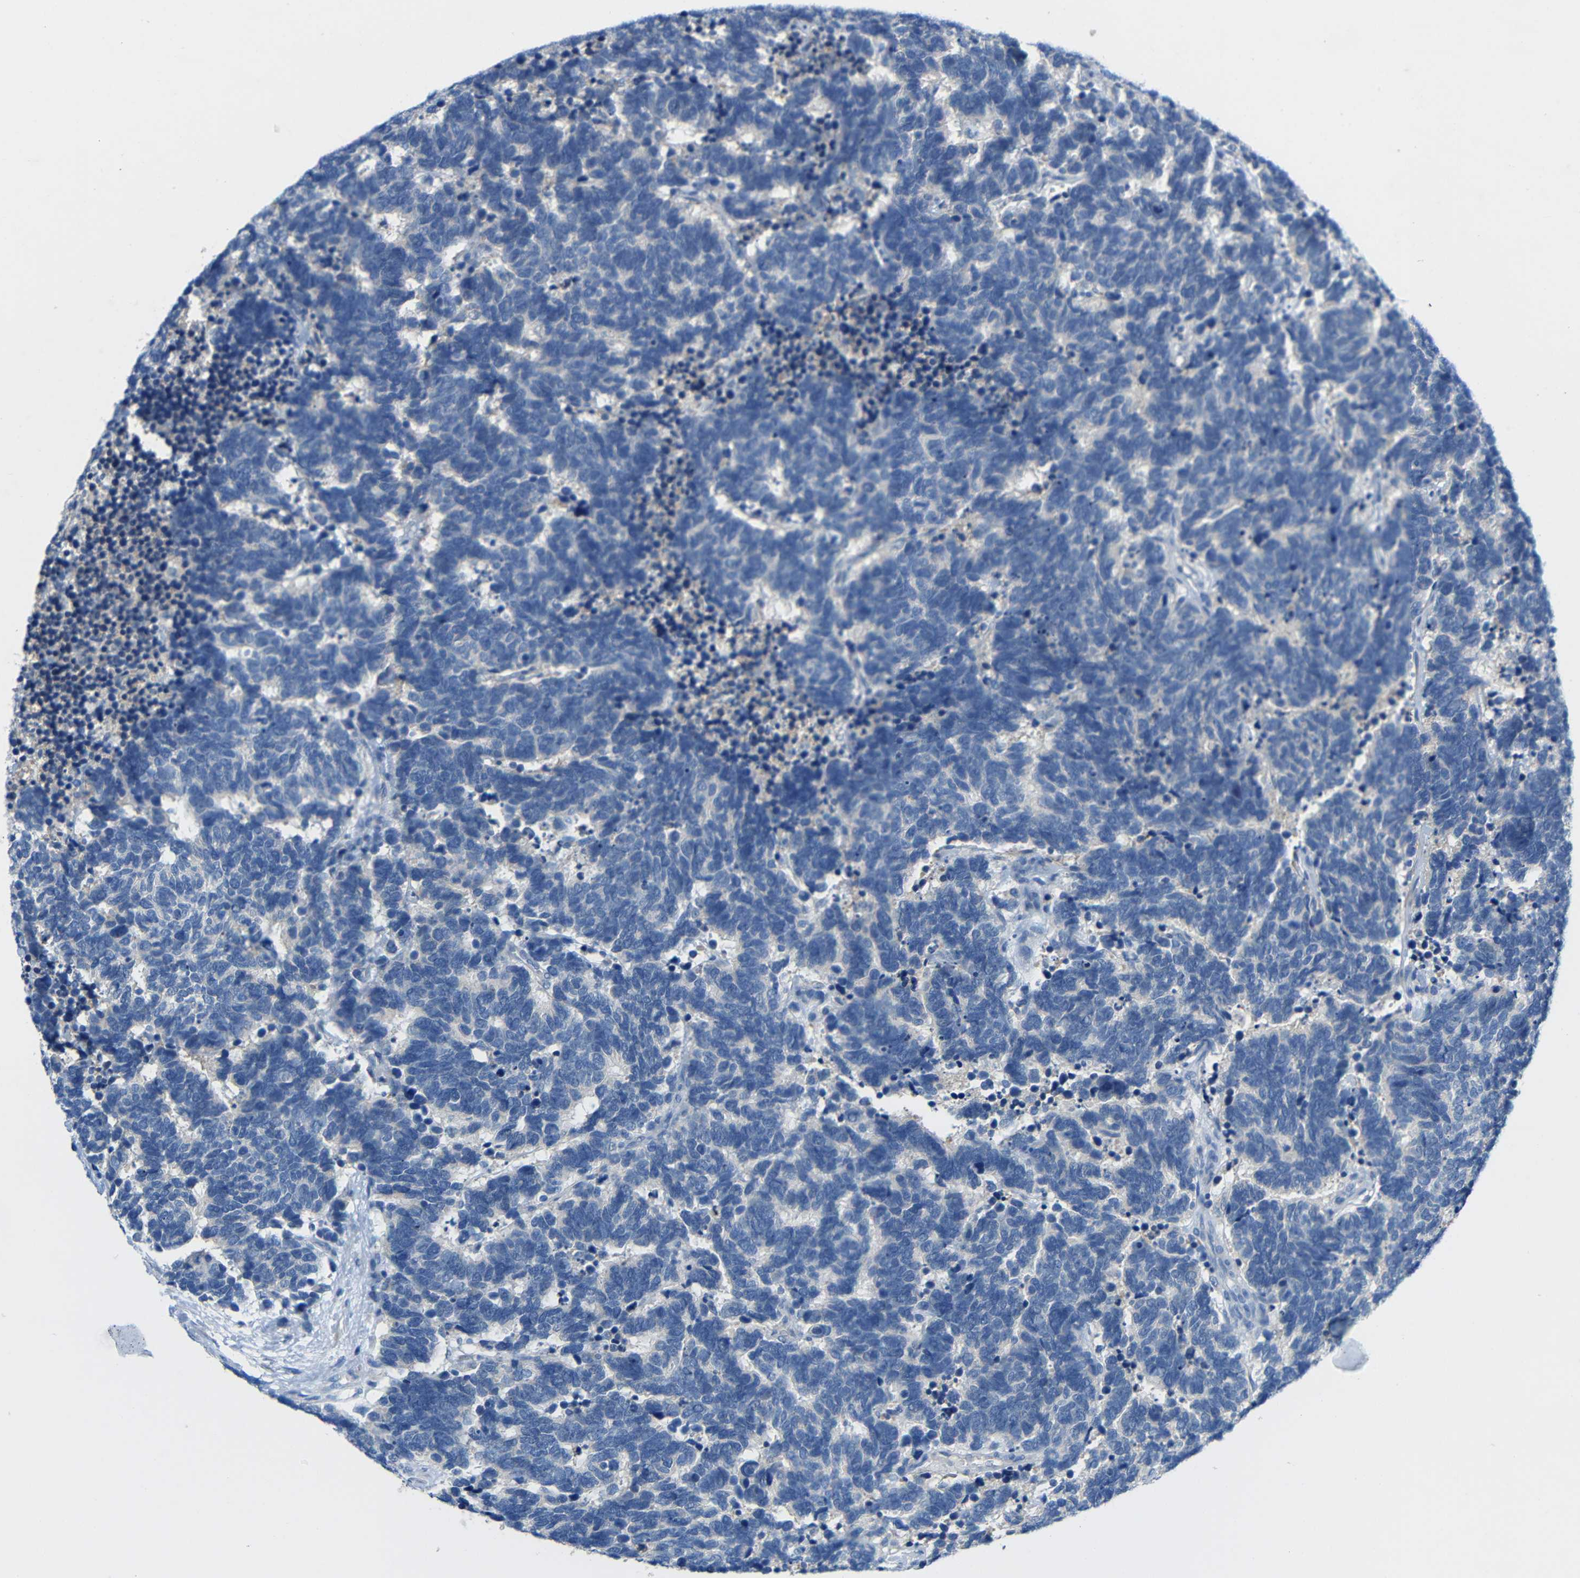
{"staining": {"intensity": "negative", "quantity": "none", "location": "none"}, "tissue": "carcinoid", "cell_type": "Tumor cells", "image_type": "cancer", "snomed": [{"axis": "morphology", "description": "Carcinoma, NOS"}, {"axis": "morphology", "description": "Carcinoid, malignant, NOS"}, {"axis": "topography", "description": "Urinary bladder"}], "caption": "This is an IHC photomicrograph of carcinoma. There is no positivity in tumor cells.", "gene": "NEGR1", "patient": {"sex": "male", "age": 57}}